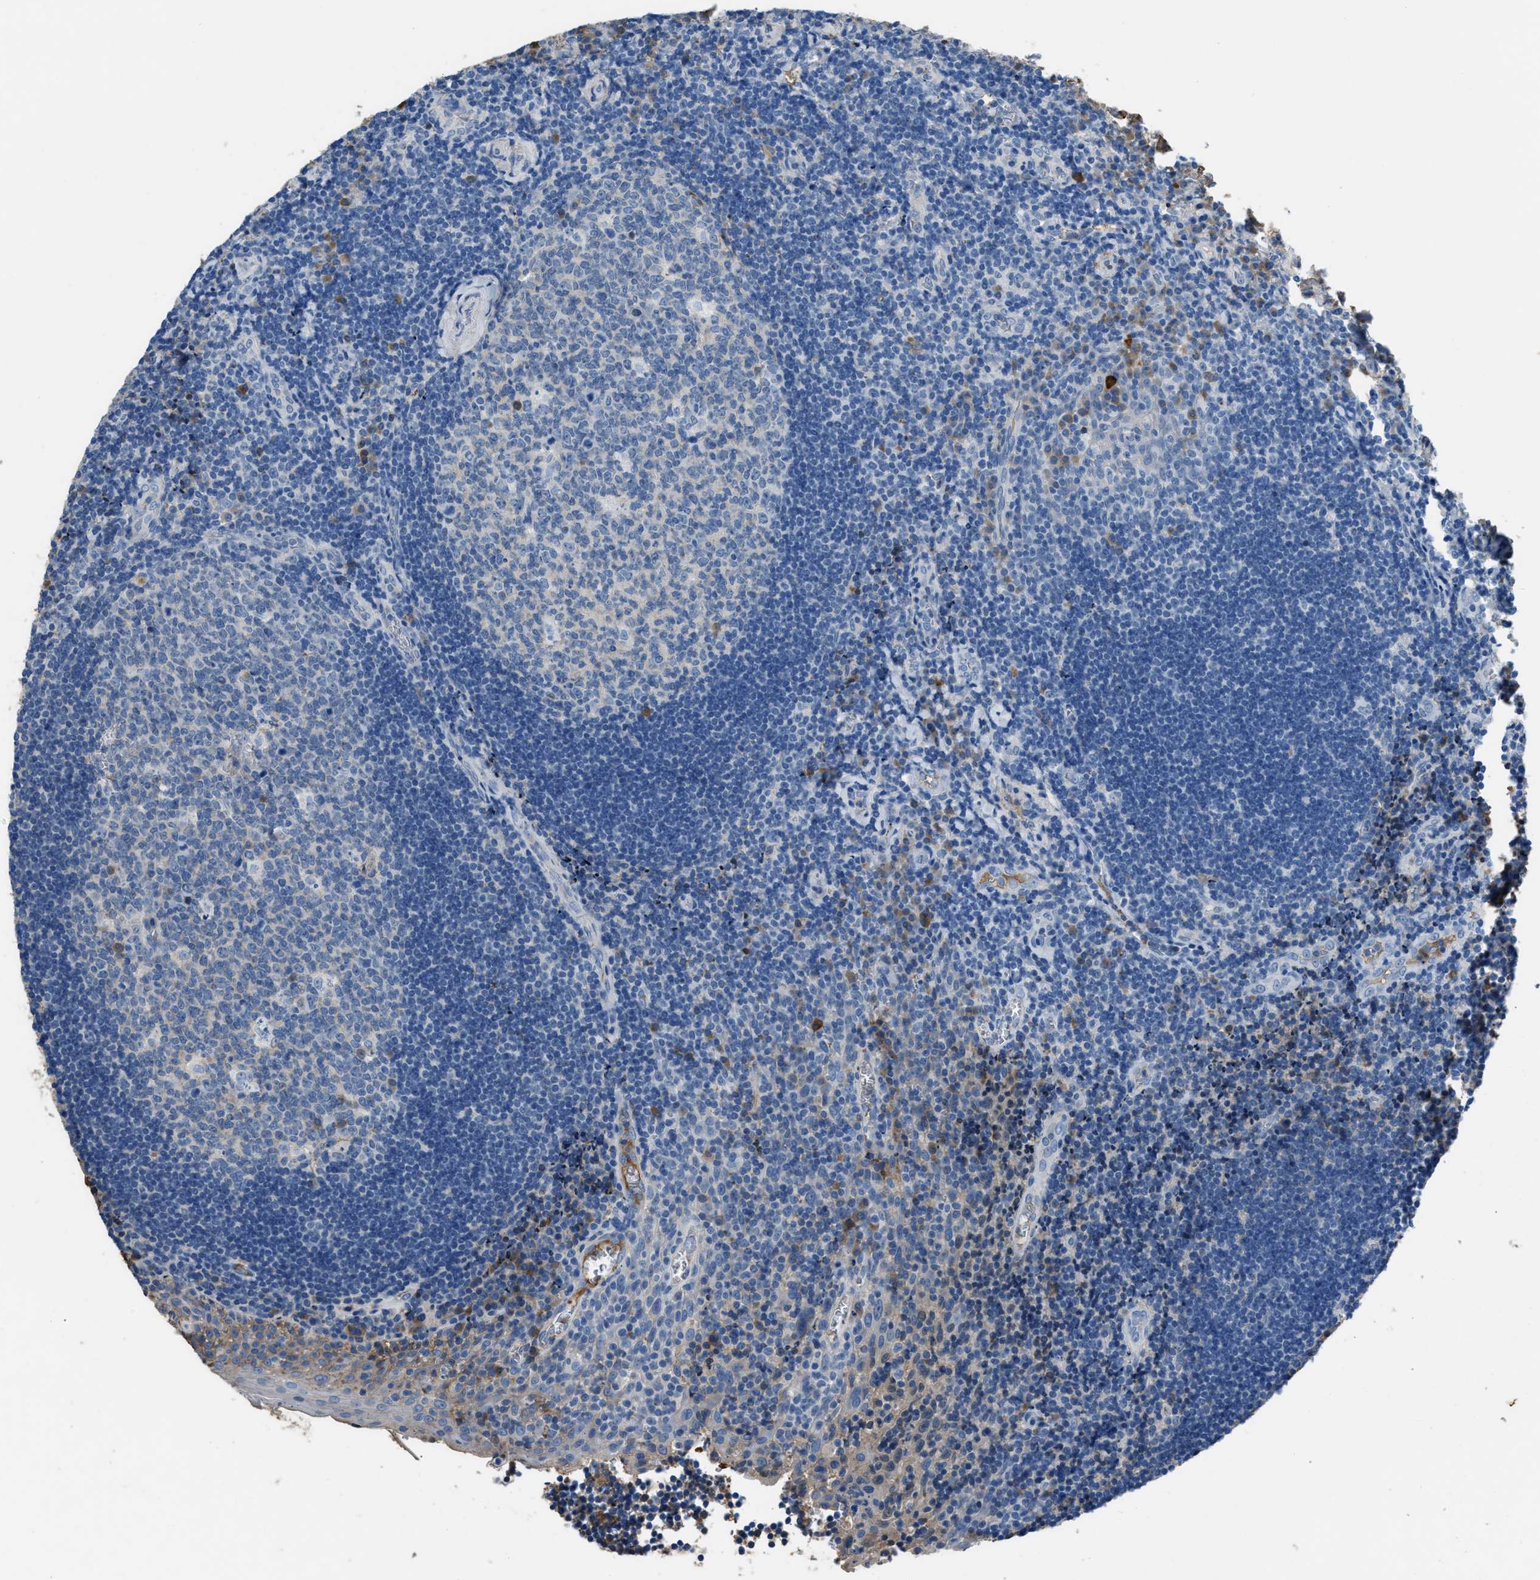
{"staining": {"intensity": "moderate", "quantity": "<25%", "location": "cytoplasmic/membranous"}, "tissue": "tonsil", "cell_type": "Germinal center cells", "image_type": "normal", "snomed": [{"axis": "morphology", "description": "Normal tissue, NOS"}, {"axis": "morphology", "description": "Inflammation, NOS"}, {"axis": "topography", "description": "Tonsil"}], "caption": "Protein staining of unremarkable tonsil exhibits moderate cytoplasmic/membranous positivity in about <25% of germinal center cells. (DAB (3,3'-diaminobenzidine) IHC with brightfield microscopy, high magnification).", "gene": "STC1", "patient": {"sex": "female", "age": 31}}